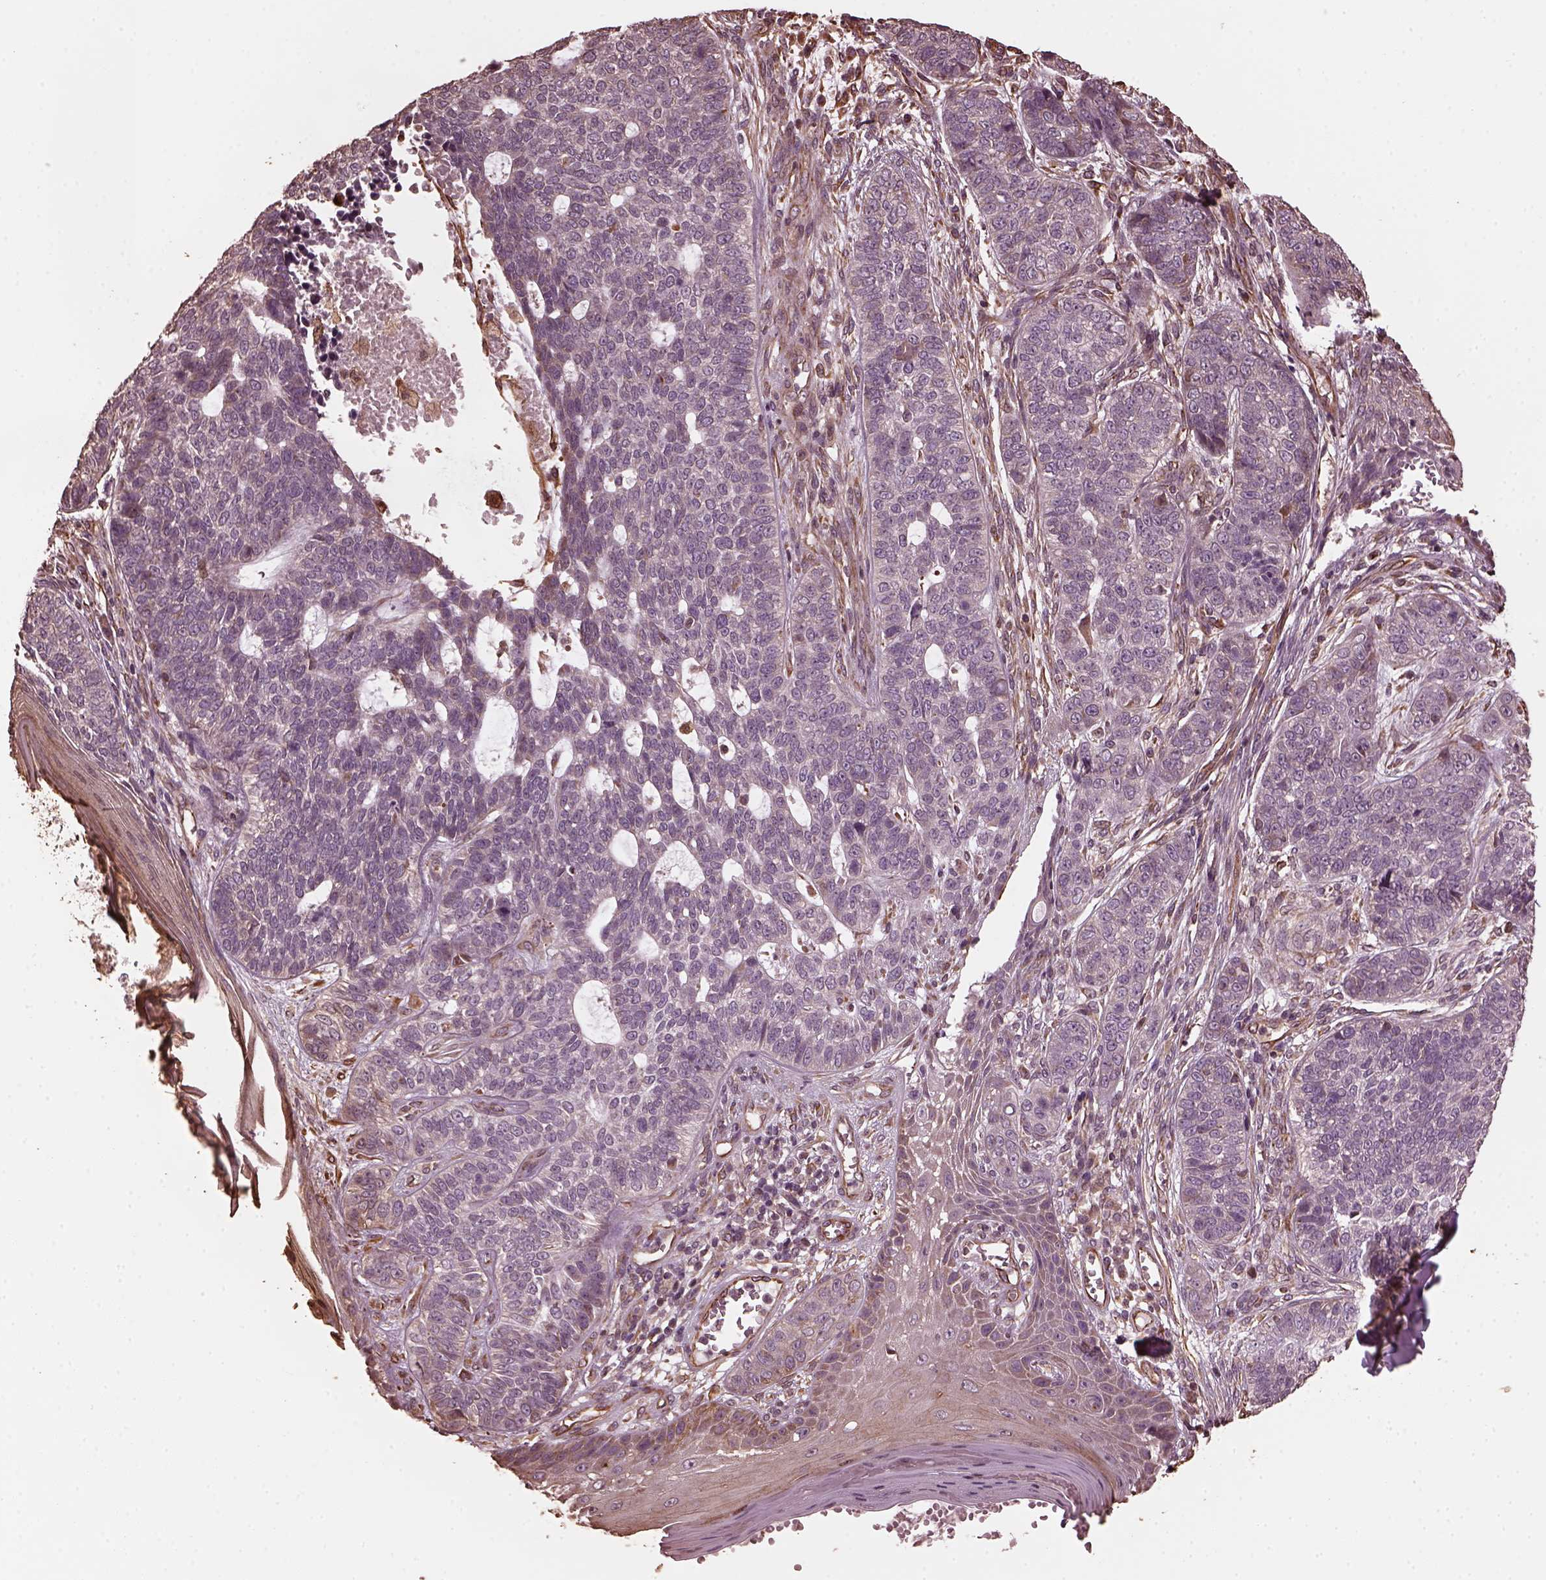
{"staining": {"intensity": "negative", "quantity": "none", "location": "none"}, "tissue": "skin cancer", "cell_type": "Tumor cells", "image_type": "cancer", "snomed": [{"axis": "morphology", "description": "Basal cell carcinoma"}, {"axis": "topography", "description": "Skin"}], "caption": "This is an IHC micrograph of skin cancer. There is no positivity in tumor cells.", "gene": "GTPBP1", "patient": {"sex": "female", "age": 69}}